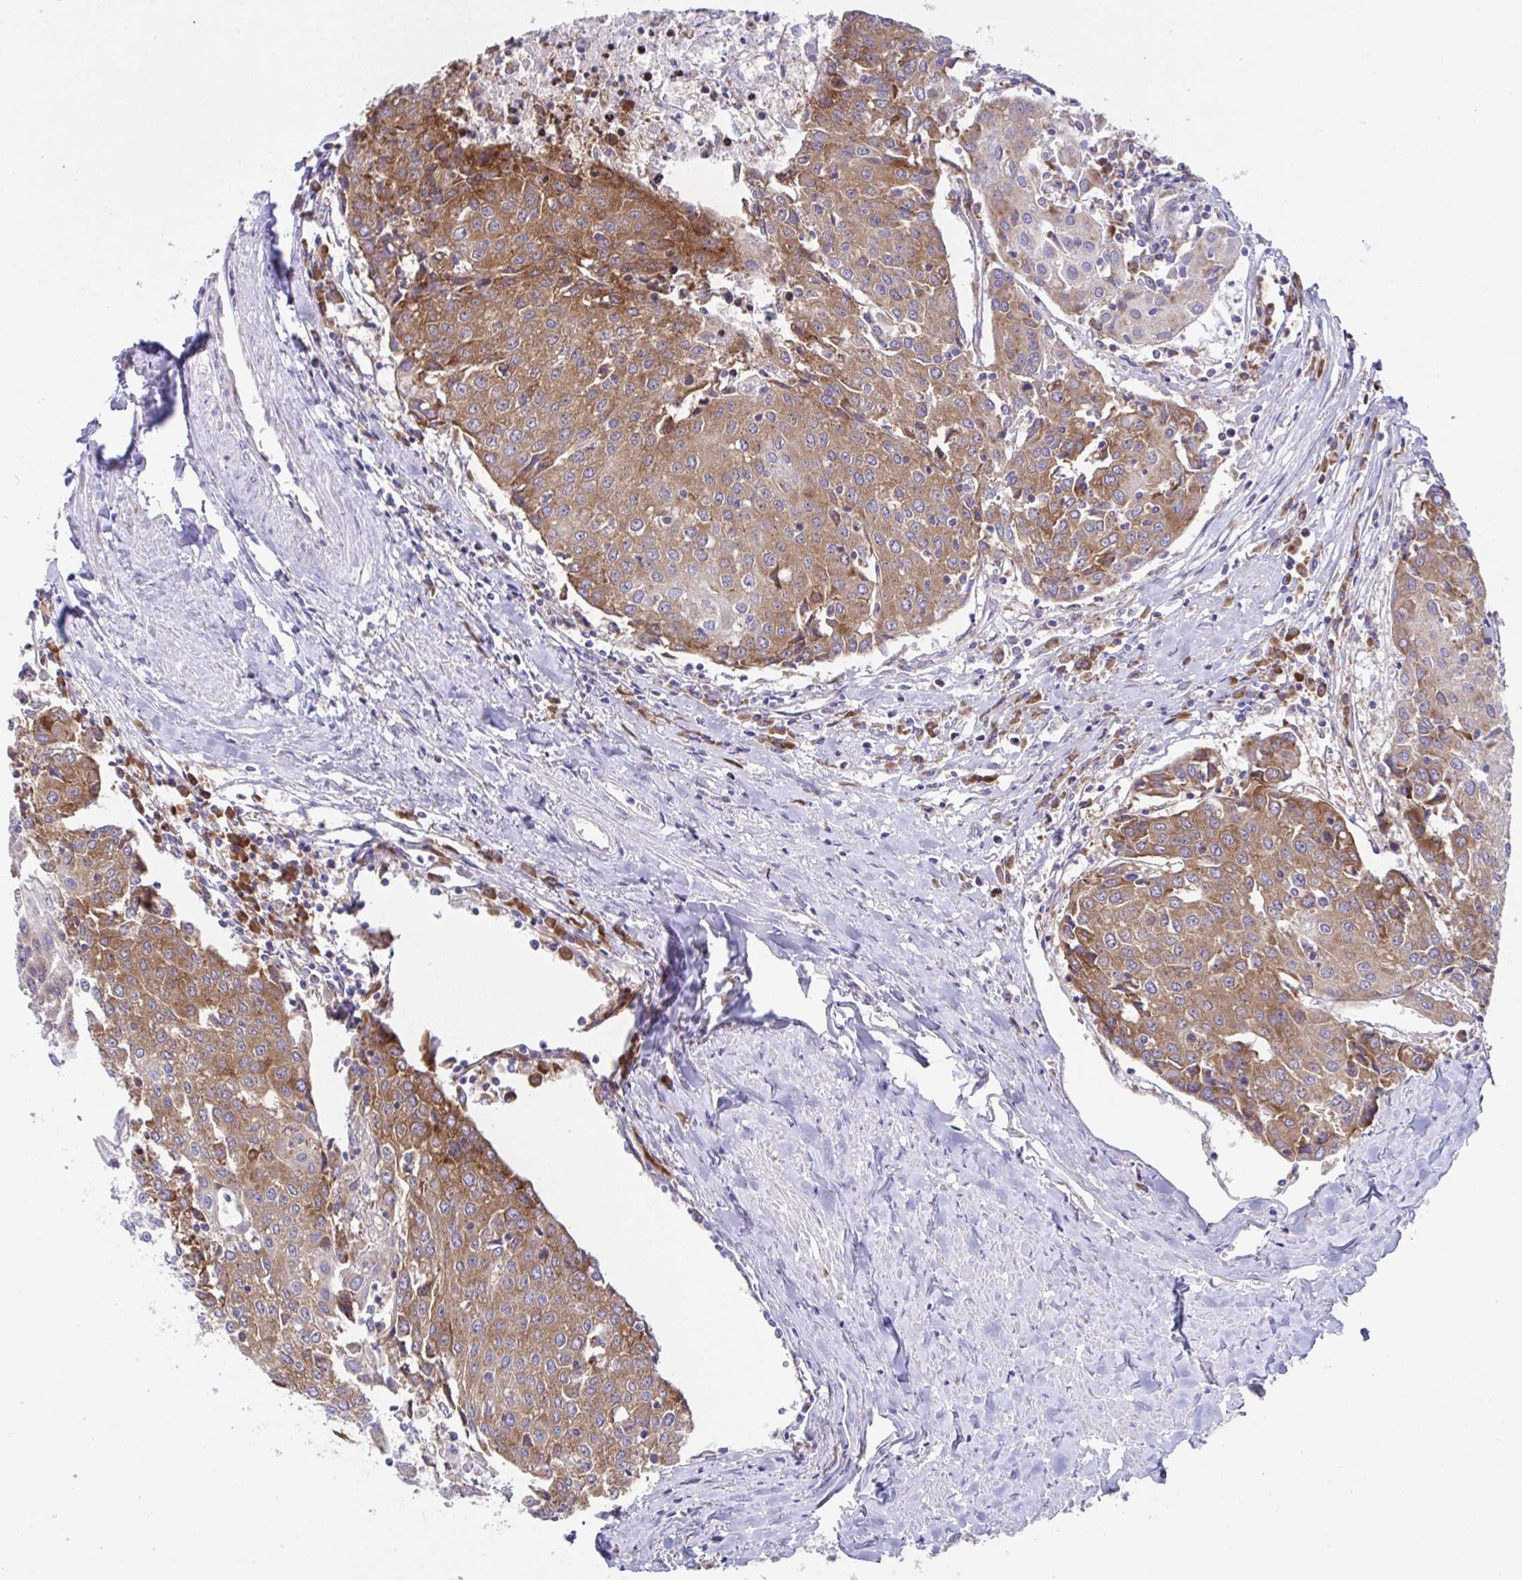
{"staining": {"intensity": "moderate", "quantity": ">75%", "location": "cytoplasmic/membranous"}, "tissue": "urothelial cancer", "cell_type": "Tumor cells", "image_type": "cancer", "snomed": [{"axis": "morphology", "description": "Urothelial carcinoma, High grade"}, {"axis": "topography", "description": "Urinary bladder"}], "caption": "High-grade urothelial carcinoma stained with DAB (3,3'-diaminobenzidine) IHC reveals medium levels of moderate cytoplasmic/membranous expression in about >75% of tumor cells.", "gene": "FAU", "patient": {"sex": "female", "age": 85}}